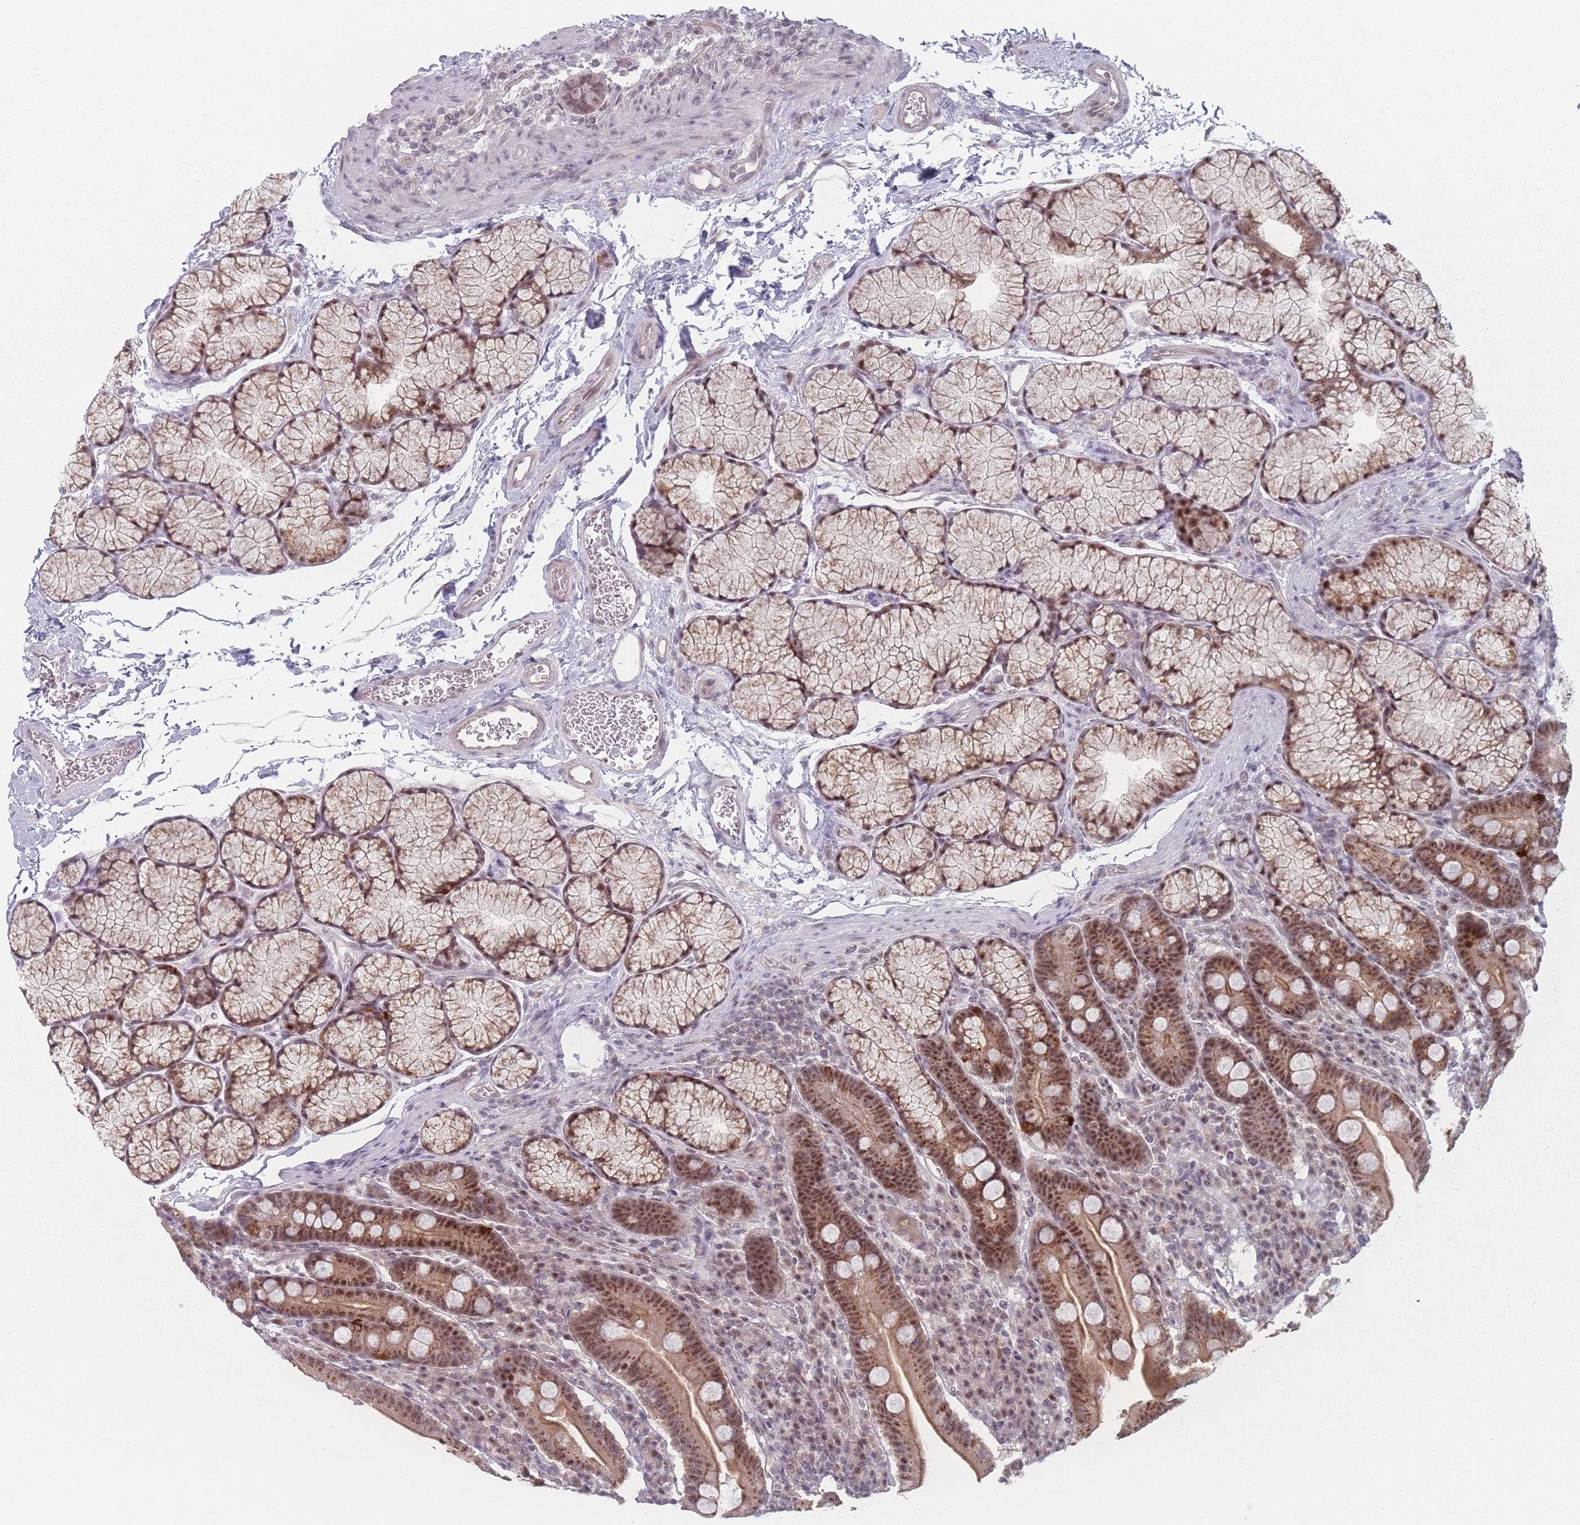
{"staining": {"intensity": "moderate", "quantity": ">75%", "location": "cytoplasmic/membranous,nuclear"}, "tissue": "duodenum", "cell_type": "Glandular cells", "image_type": "normal", "snomed": [{"axis": "morphology", "description": "Normal tissue, NOS"}, {"axis": "topography", "description": "Duodenum"}], "caption": "Glandular cells exhibit medium levels of moderate cytoplasmic/membranous,nuclear positivity in approximately >75% of cells in normal duodenum.", "gene": "ZC3H14", "patient": {"sex": "male", "age": 35}}